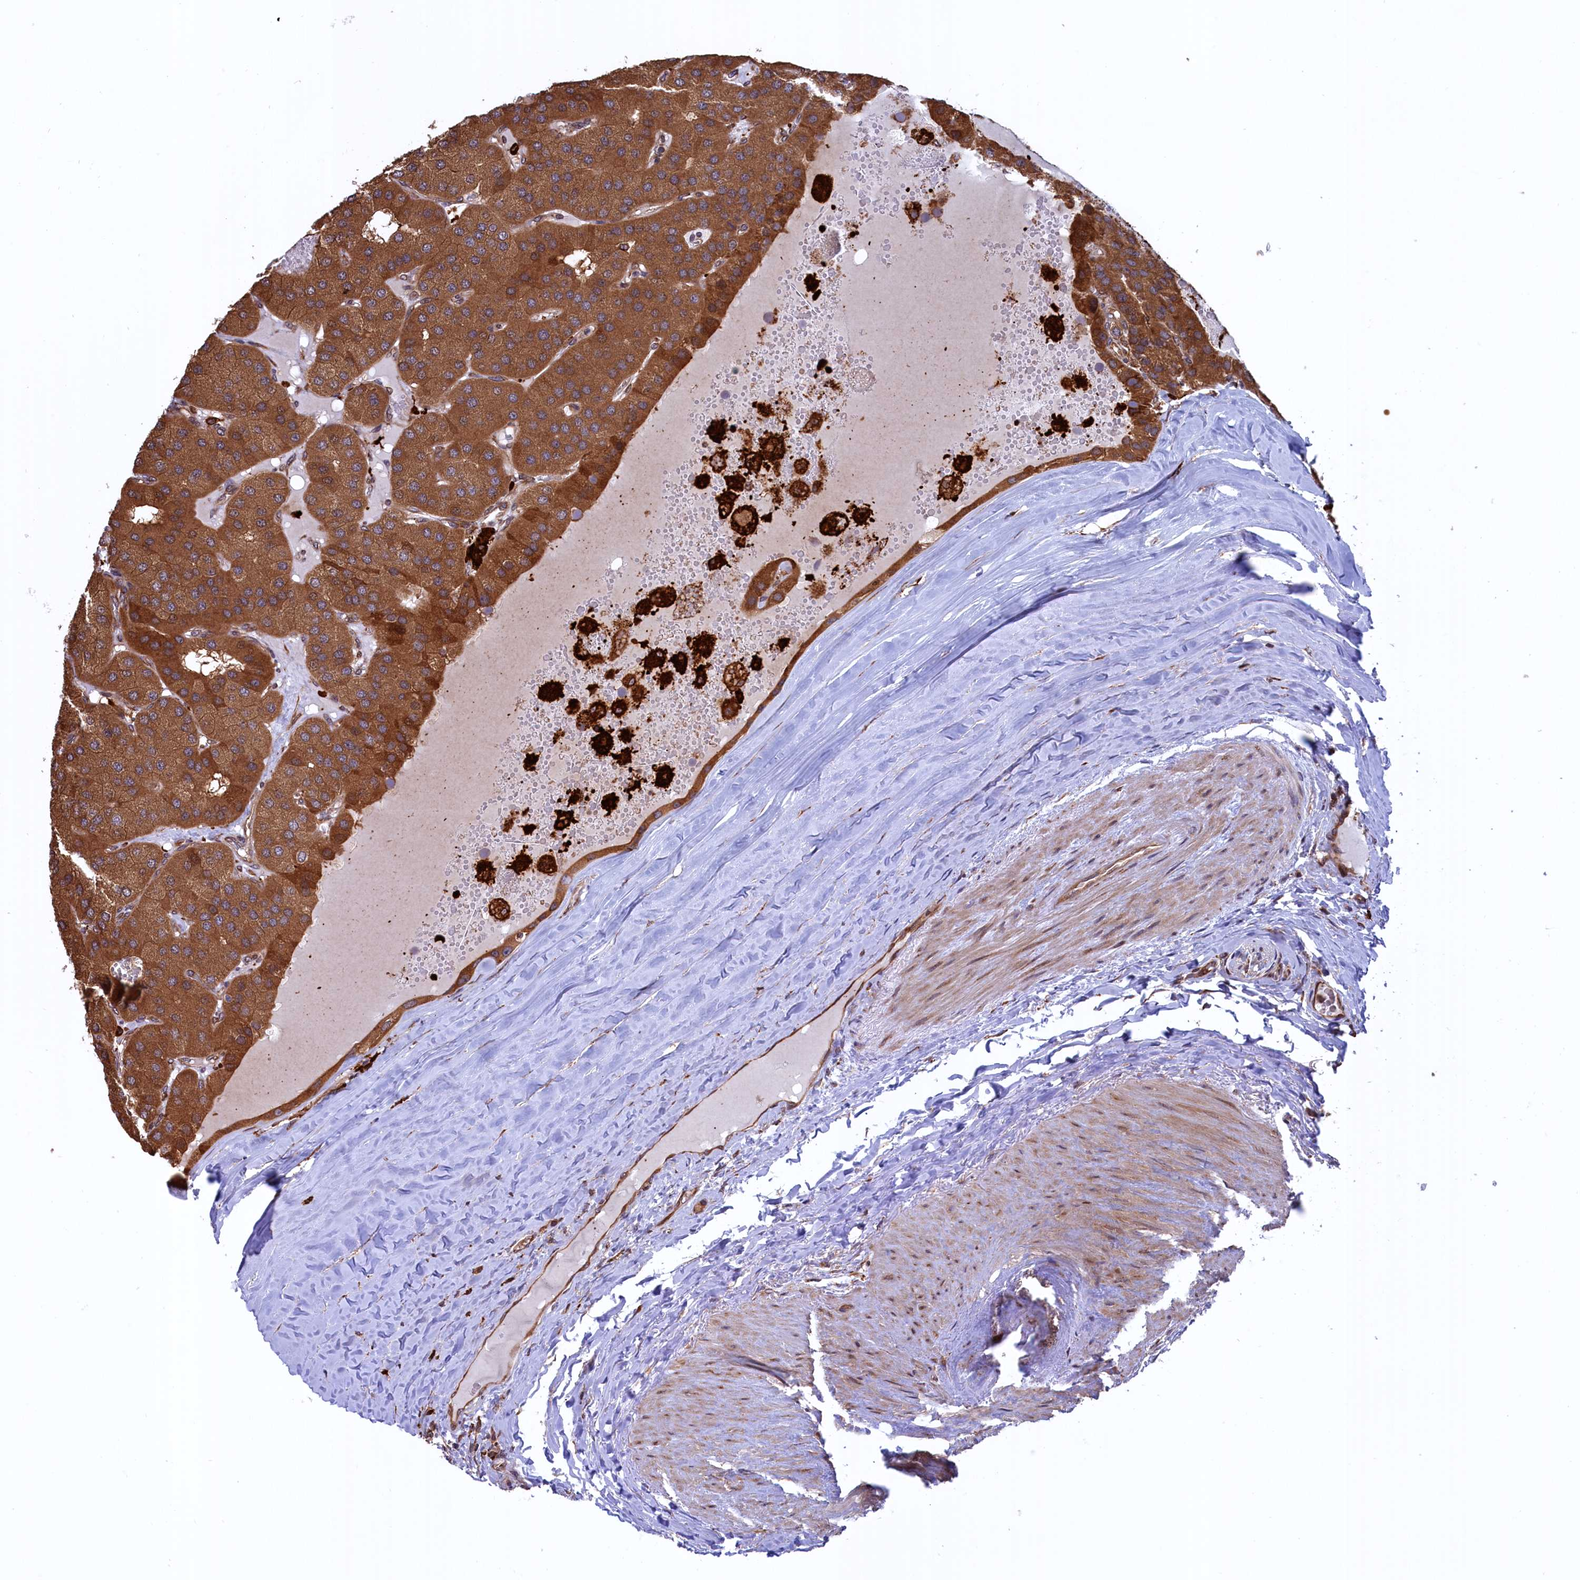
{"staining": {"intensity": "moderate", "quantity": ">75%", "location": "cytoplasmic/membranous"}, "tissue": "parathyroid gland", "cell_type": "Glandular cells", "image_type": "normal", "snomed": [{"axis": "morphology", "description": "Normal tissue, NOS"}, {"axis": "morphology", "description": "Adenoma, NOS"}, {"axis": "topography", "description": "Parathyroid gland"}], "caption": "Immunohistochemistry (IHC) histopathology image of unremarkable parathyroid gland stained for a protein (brown), which shows medium levels of moderate cytoplasmic/membranous expression in approximately >75% of glandular cells.", "gene": "PLA2G4C", "patient": {"sex": "female", "age": 86}}